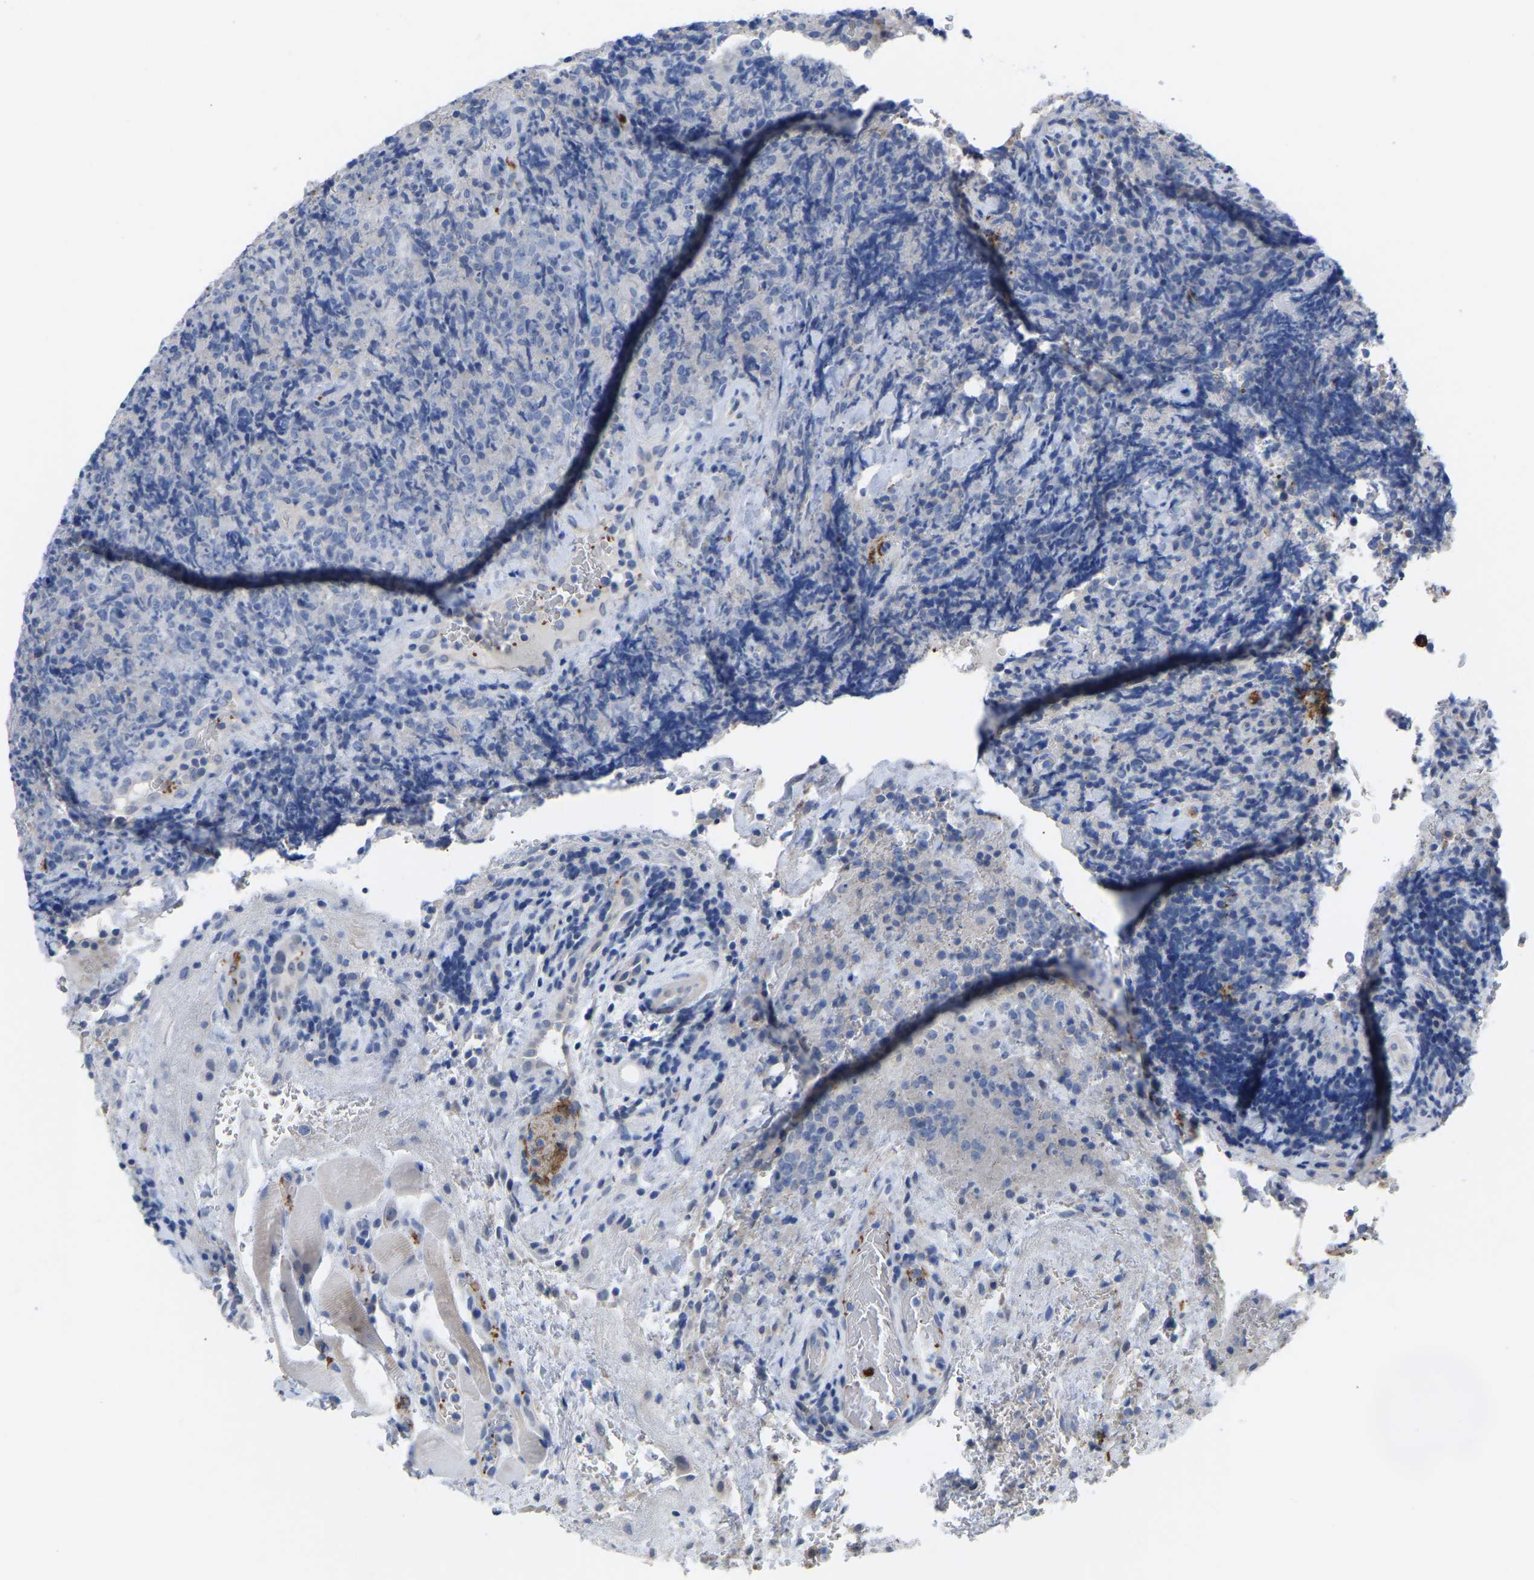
{"staining": {"intensity": "negative", "quantity": "none", "location": "none"}, "tissue": "lymphoma", "cell_type": "Tumor cells", "image_type": "cancer", "snomed": [{"axis": "morphology", "description": "Malignant lymphoma, non-Hodgkin's type, High grade"}, {"axis": "topography", "description": "Tonsil"}], "caption": "Tumor cells are negative for brown protein staining in lymphoma.", "gene": "ZNF449", "patient": {"sex": "female", "age": 36}}